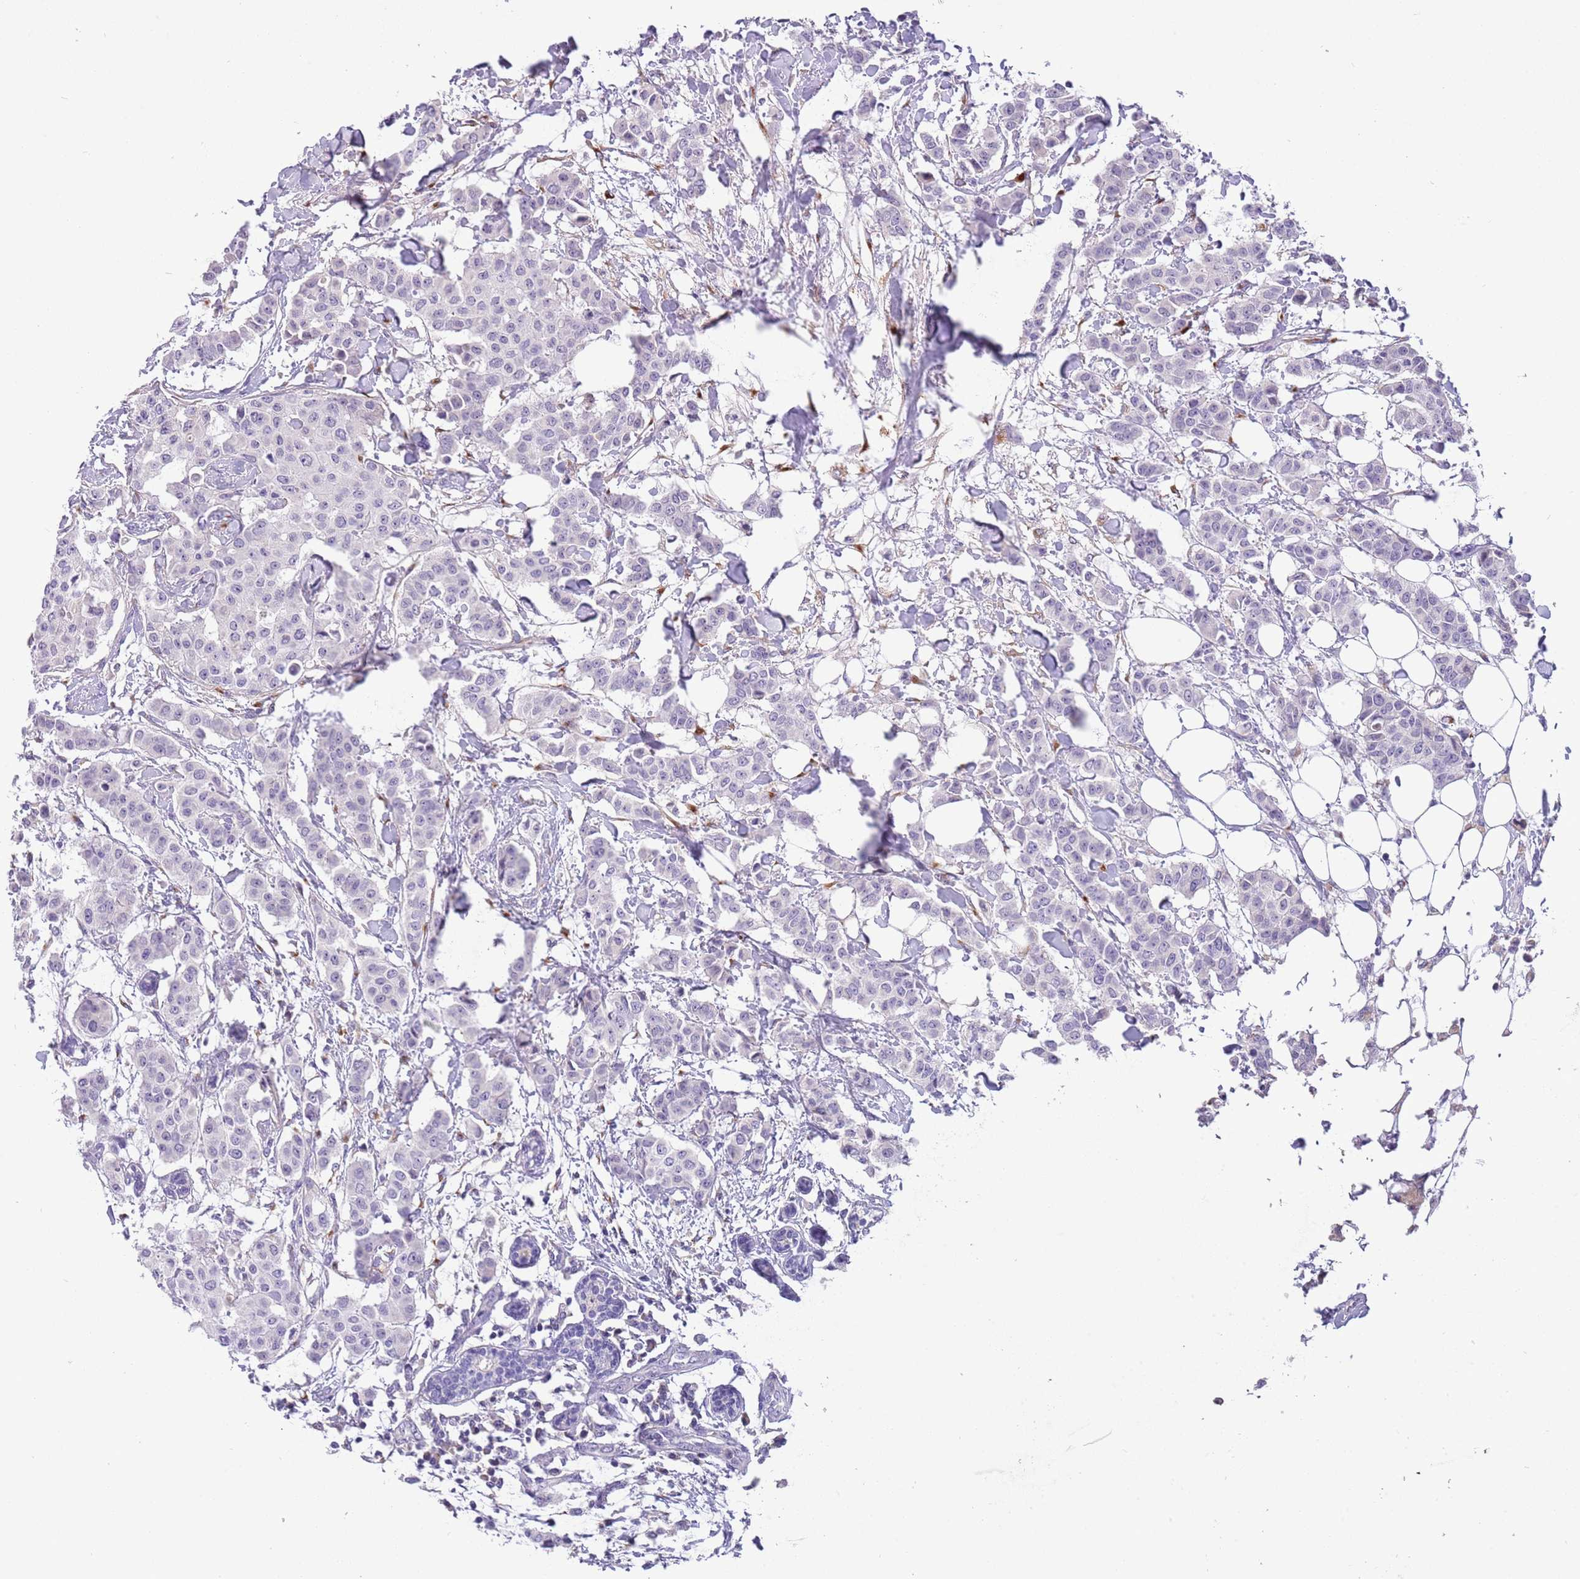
{"staining": {"intensity": "negative", "quantity": "none", "location": "none"}, "tissue": "breast cancer", "cell_type": "Tumor cells", "image_type": "cancer", "snomed": [{"axis": "morphology", "description": "Duct carcinoma"}, {"axis": "topography", "description": "Breast"}], "caption": "There is no significant positivity in tumor cells of breast invasive ductal carcinoma.", "gene": "CFAP73", "patient": {"sex": "female", "age": 40}}